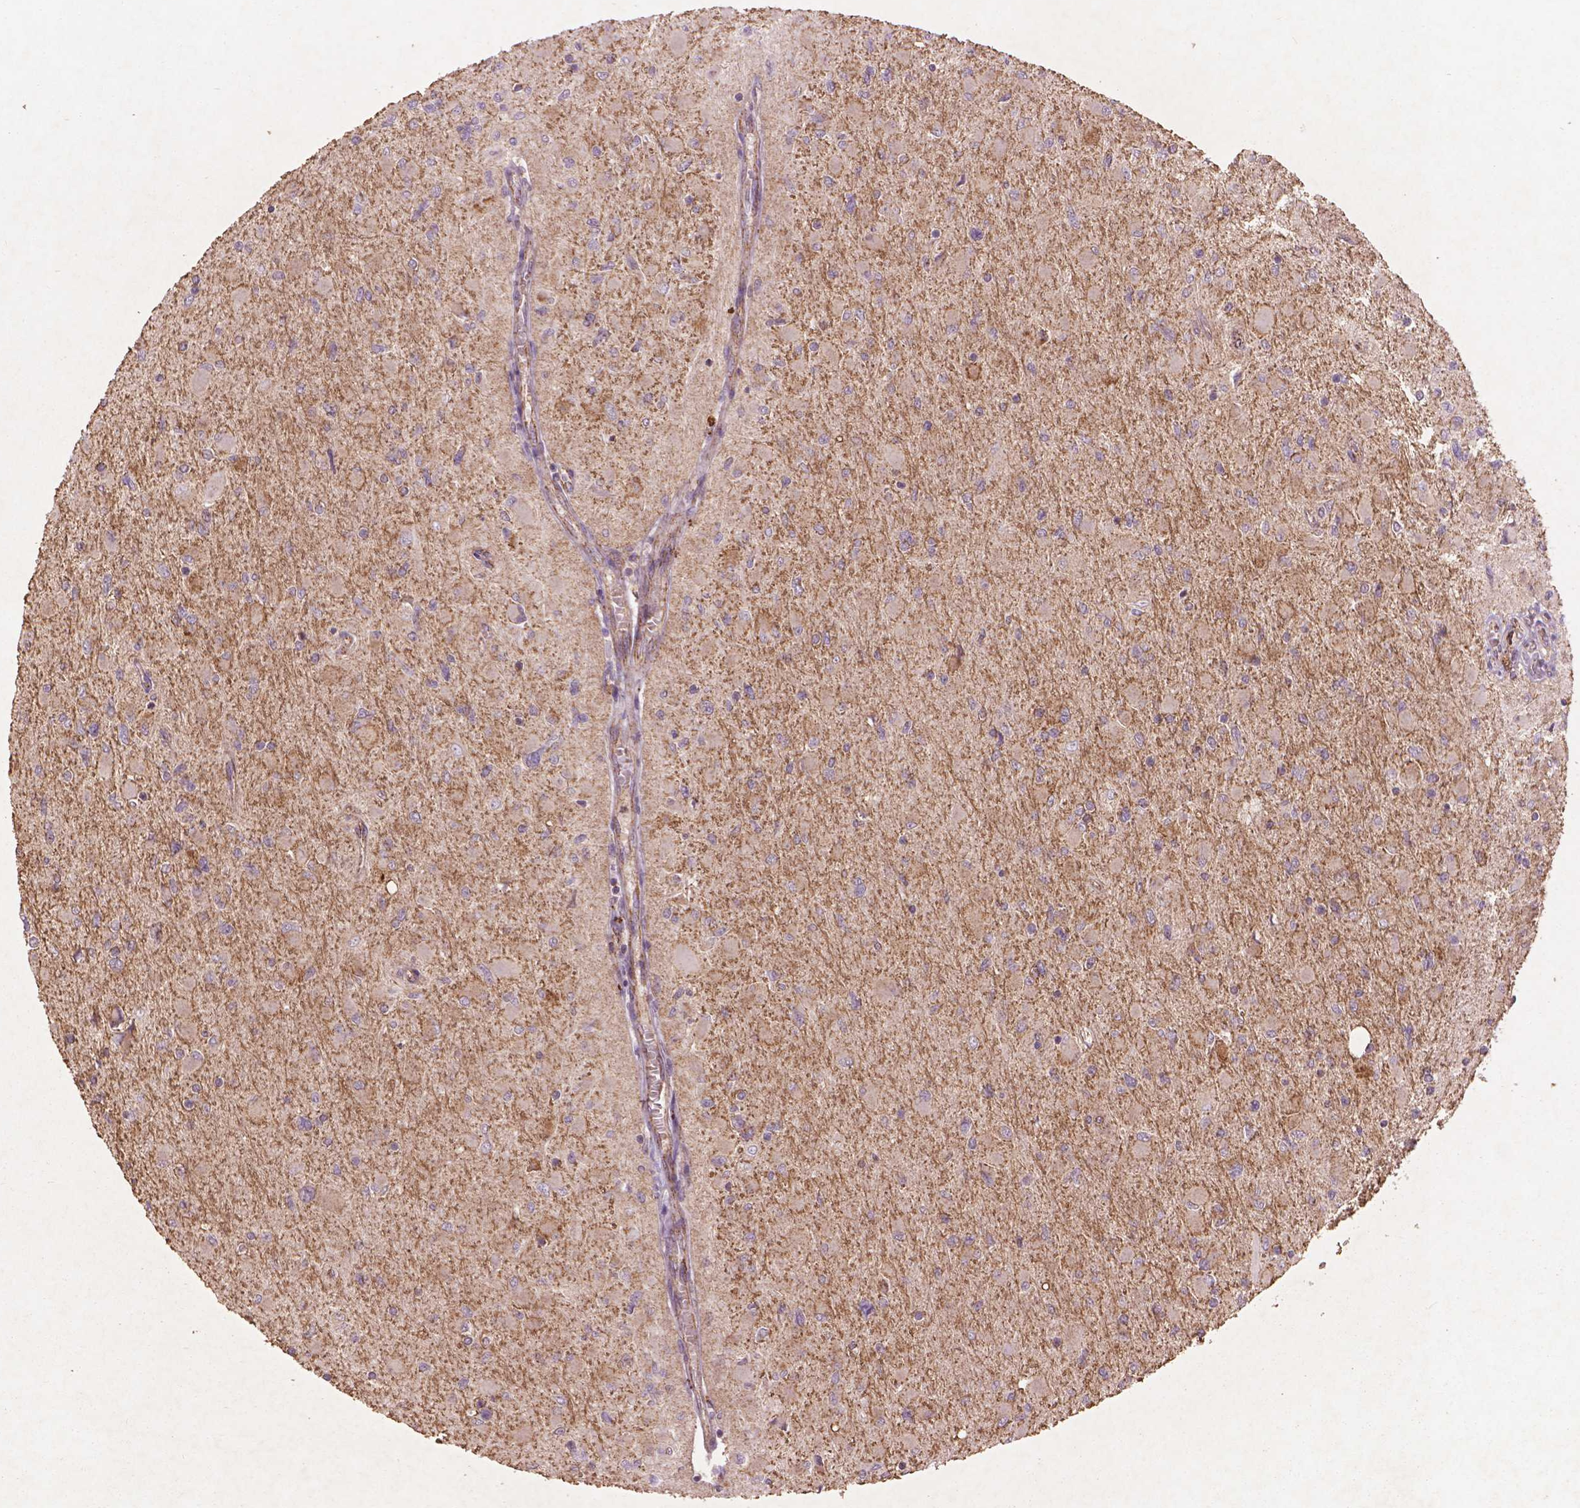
{"staining": {"intensity": "weak", "quantity": "25%-75%", "location": "cytoplasmic/membranous"}, "tissue": "glioma", "cell_type": "Tumor cells", "image_type": "cancer", "snomed": [{"axis": "morphology", "description": "Glioma, malignant, High grade"}, {"axis": "topography", "description": "Cerebral cortex"}], "caption": "Immunohistochemistry of glioma exhibits low levels of weak cytoplasmic/membranous positivity in approximately 25%-75% of tumor cells. Nuclei are stained in blue.", "gene": "NLRX1", "patient": {"sex": "female", "age": 36}}